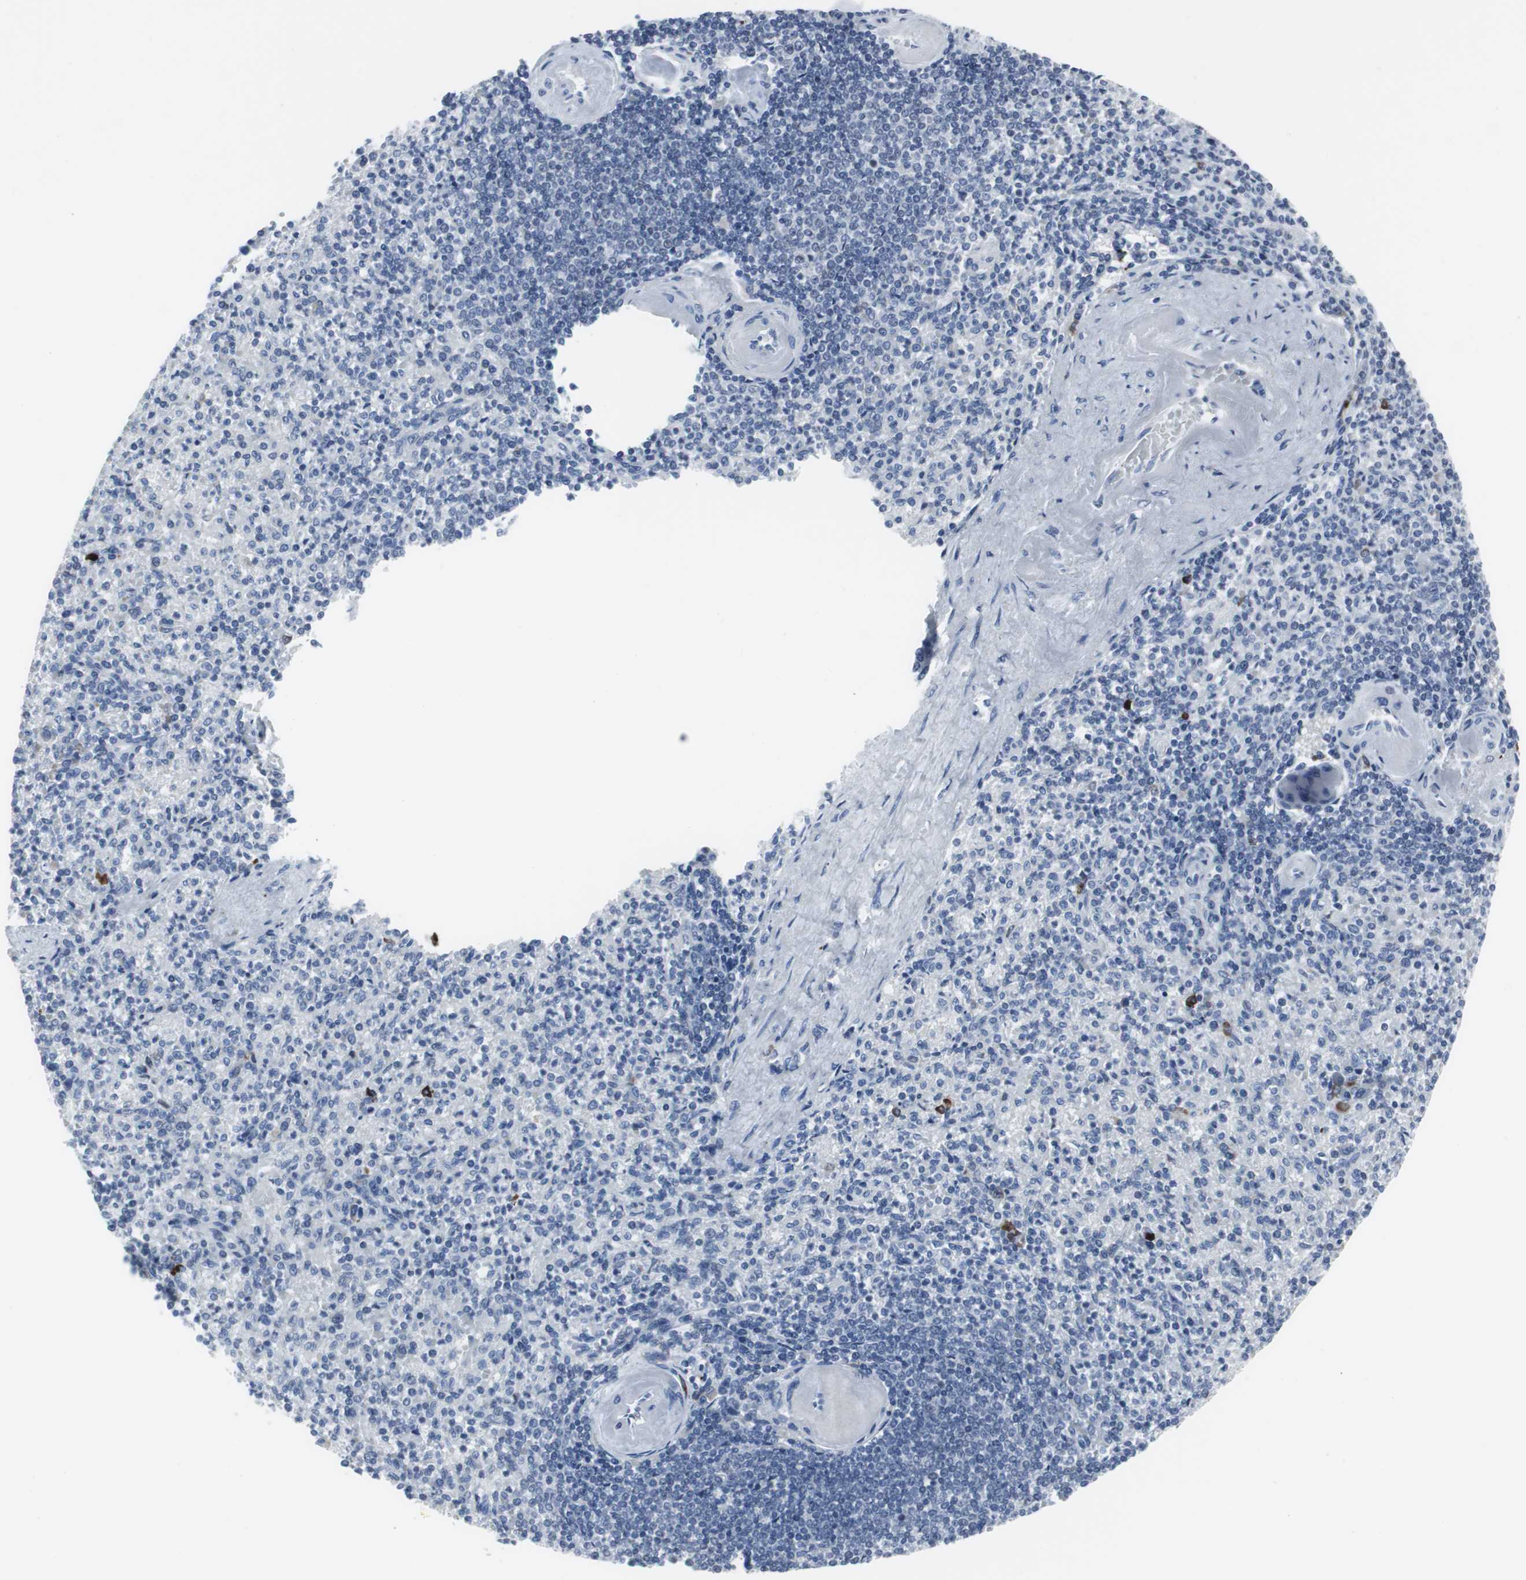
{"staining": {"intensity": "negative", "quantity": "none", "location": "none"}, "tissue": "spleen", "cell_type": "Cells in red pulp", "image_type": "normal", "snomed": [{"axis": "morphology", "description": "Normal tissue, NOS"}, {"axis": "topography", "description": "Spleen"}], "caption": "An immunohistochemistry micrograph of unremarkable spleen is shown. There is no staining in cells in red pulp of spleen. Brightfield microscopy of immunohistochemistry (IHC) stained with DAB (brown) and hematoxylin (blue), captured at high magnification.", "gene": "DOK1", "patient": {"sex": "female", "age": 74}}